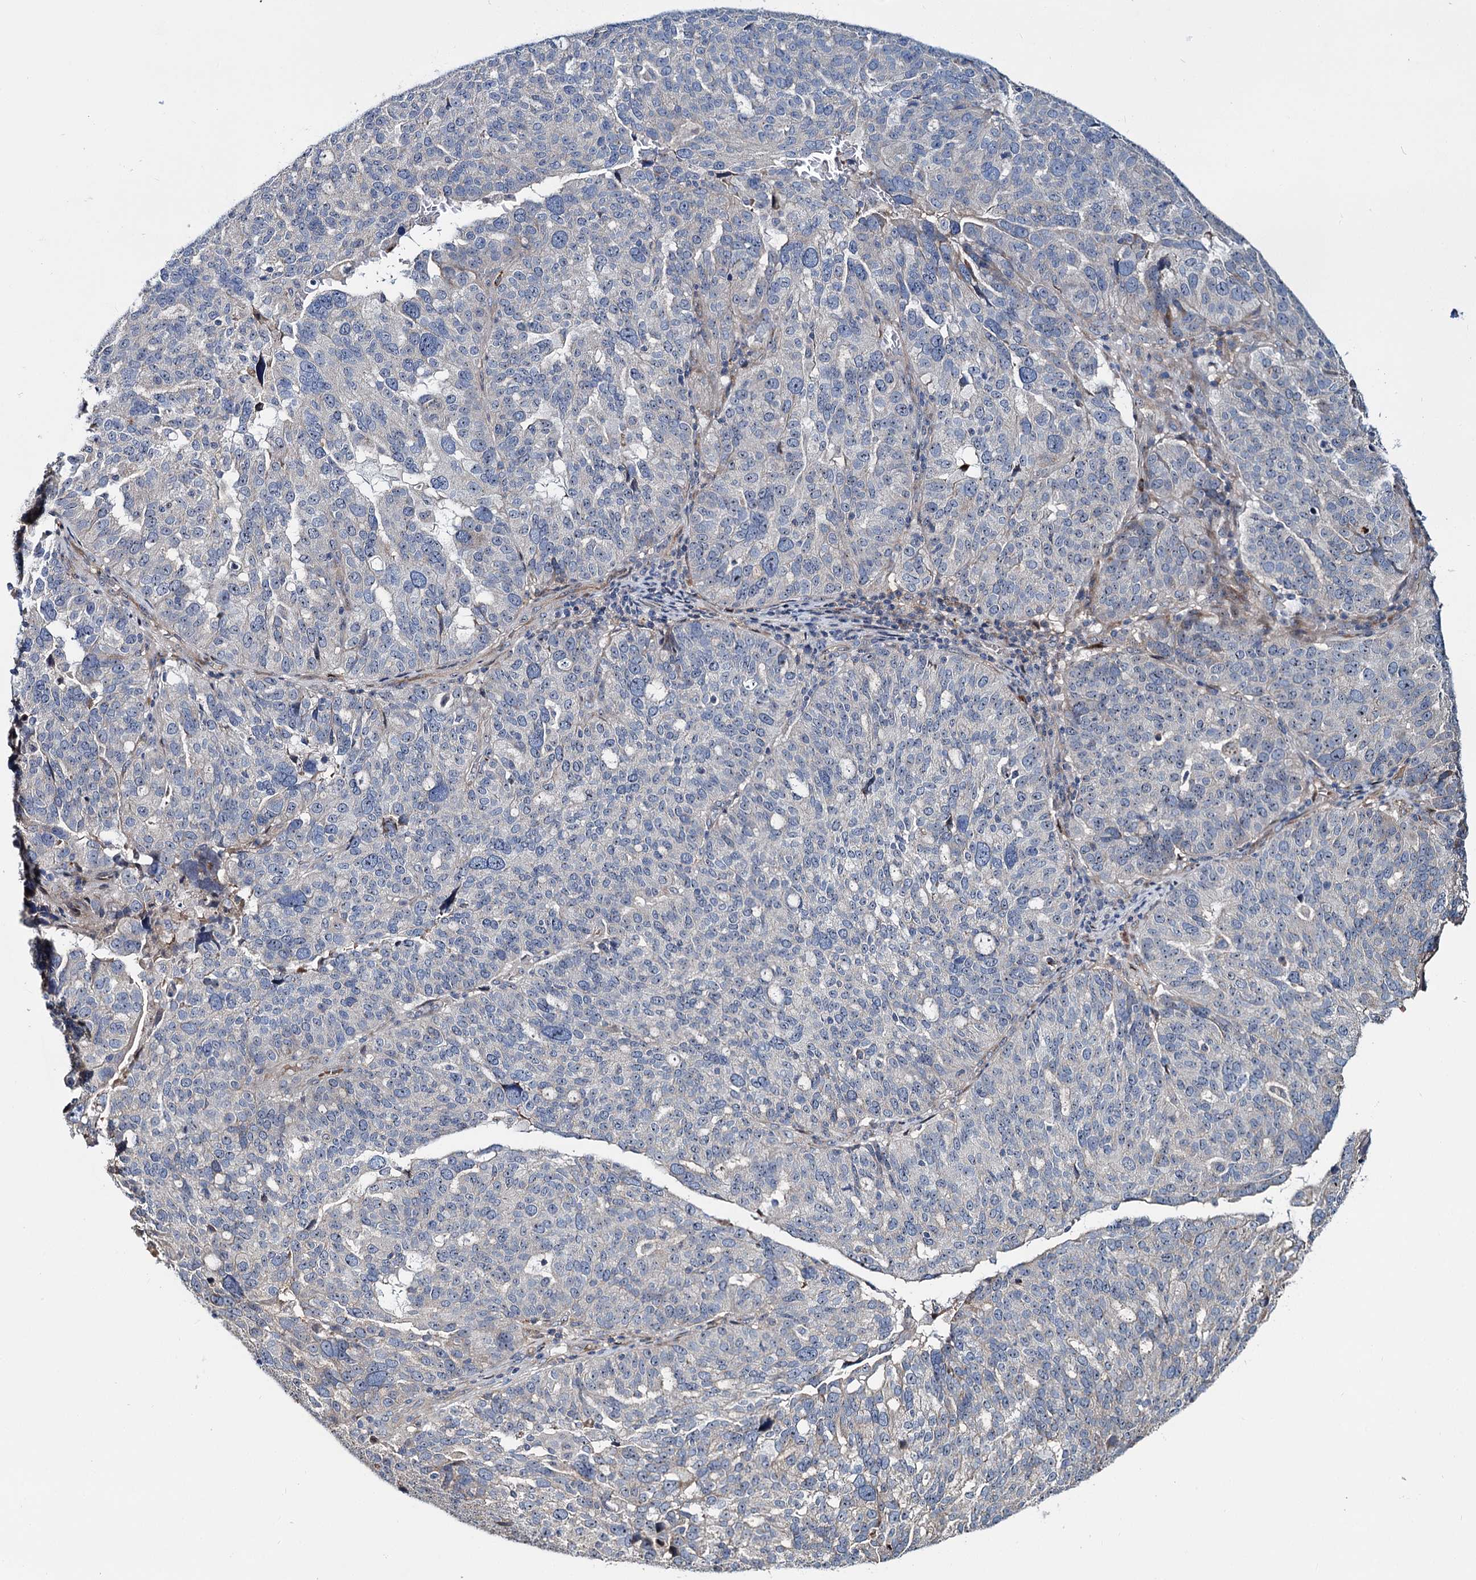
{"staining": {"intensity": "negative", "quantity": "none", "location": "none"}, "tissue": "ovarian cancer", "cell_type": "Tumor cells", "image_type": "cancer", "snomed": [{"axis": "morphology", "description": "Cystadenocarcinoma, serous, NOS"}, {"axis": "topography", "description": "Ovary"}], "caption": "There is no significant expression in tumor cells of serous cystadenocarcinoma (ovarian). (Brightfield microscopy of DAB immunohistochemistry (IHC) at high magnification).", "gene": "PTDSS2", "patient": {"sex": "female", "age": 59}}